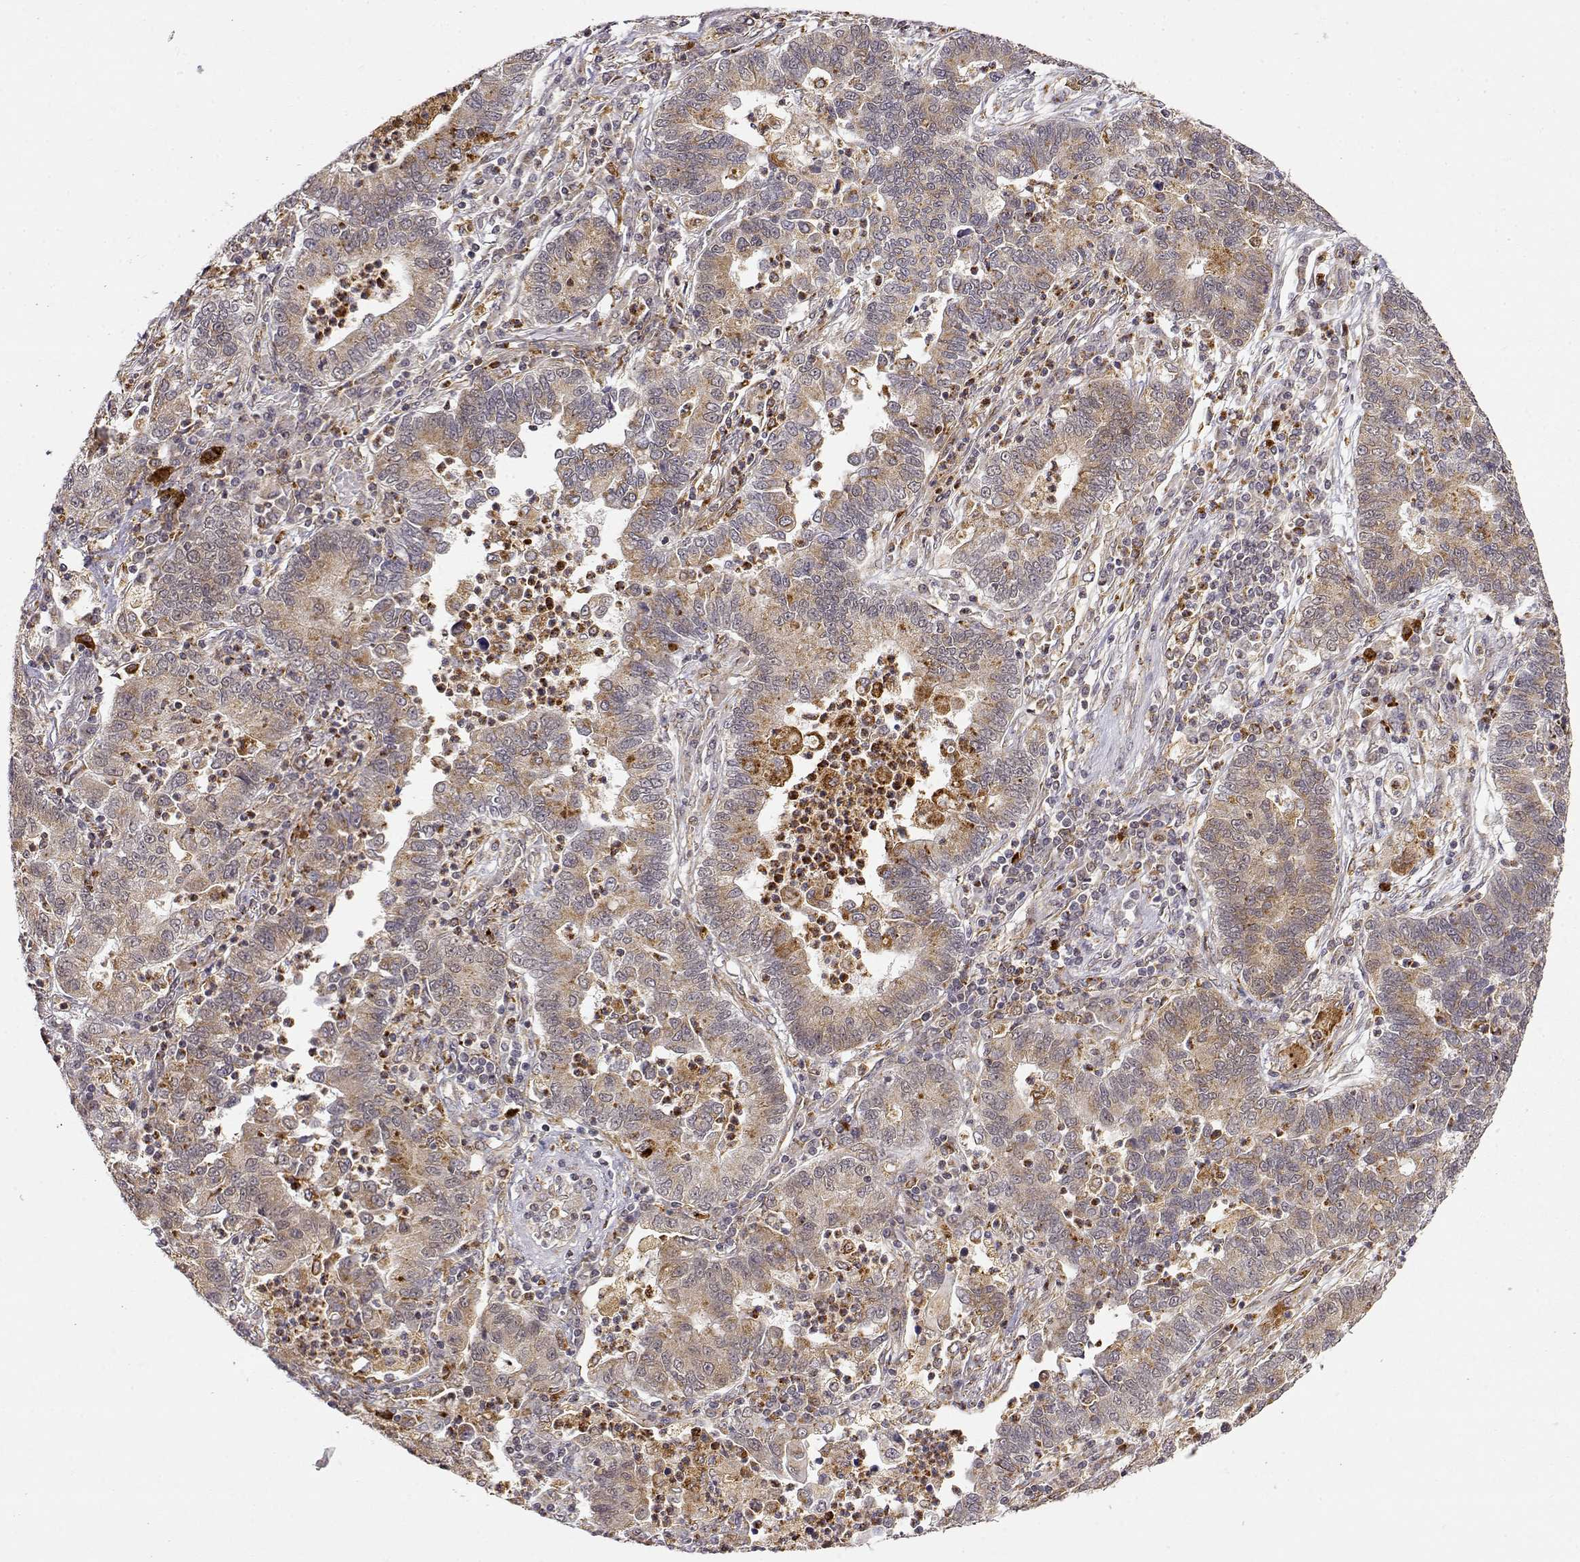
{"staining": {"intensity": "weak", "quantity": "25%-75%", "location": "cytoplasmic/membranous"}, "tissue": "lung cancer", "cell_type": "Tumor cells", "image_type": "cancer", "snomed": [{"axis": "morphology", "description": "Adenocarcinoma, NOS"}, {"axis": "topography", "description": "Lung"}], "caption": "Immunohistochemical staining of human lung cancer reveals weak cytoplasmic/membranous protein staining in about 25%-75% of tumor cells.", "gene": "RNF13", "patient": {"sex": "female", "age": 57}}